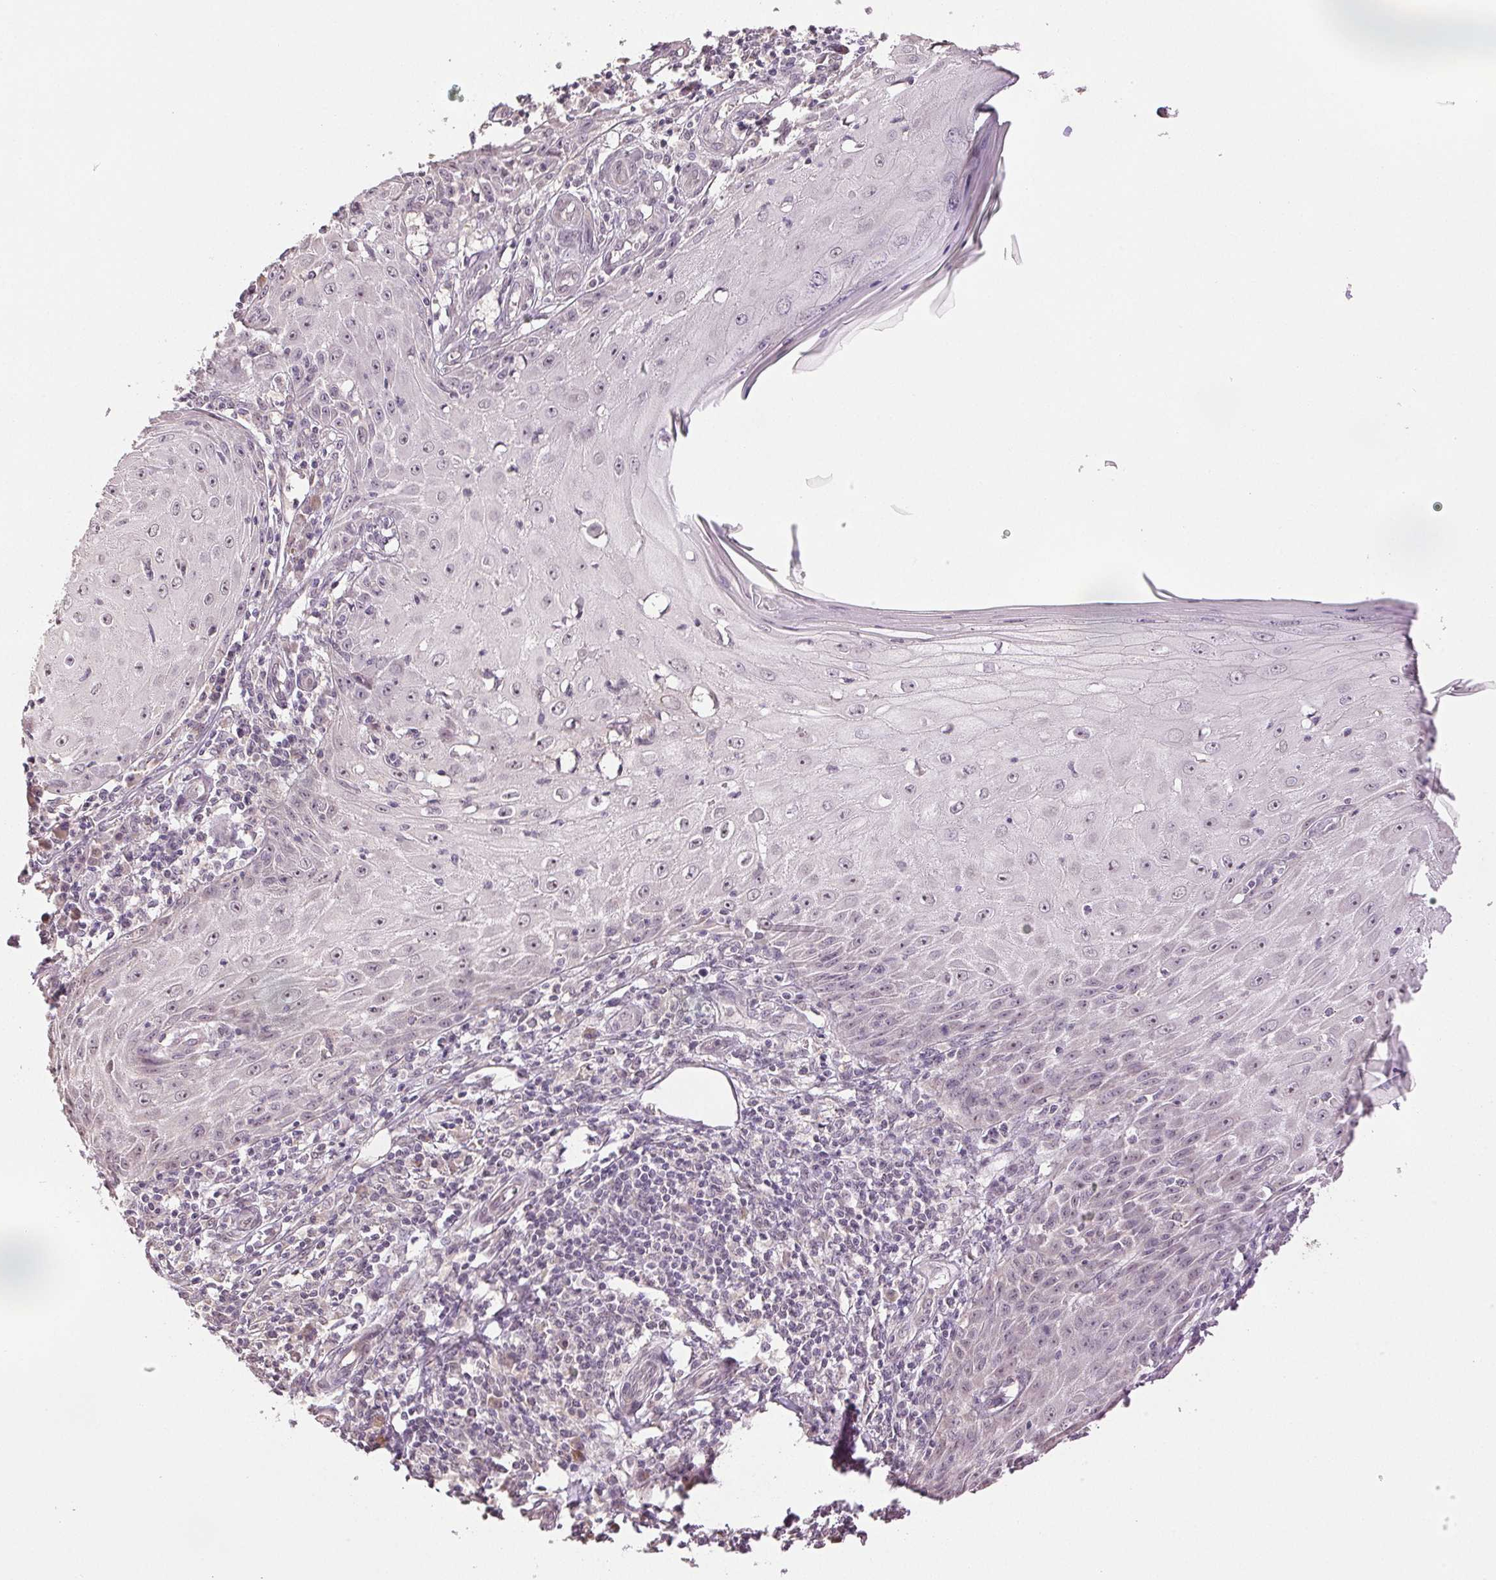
{"staining": {"intensity": "negative", "quantity": "none", "location": "none"}, "tissue": "skin cancer", "cell_type": "Tumor cells", "image_type": "cancer", "snomed": [{"axis": "morphology", "description": "Squamous cell carcinoma, NOS"}, {"axis": "topography", "description": "Skin"}], "caption": "This is a micrograph of IHC staining of skin cancer, which shows no positivity in tumor cells.", "gene": "PLCB1", "patient": {"sex": "female", "age": 73}}